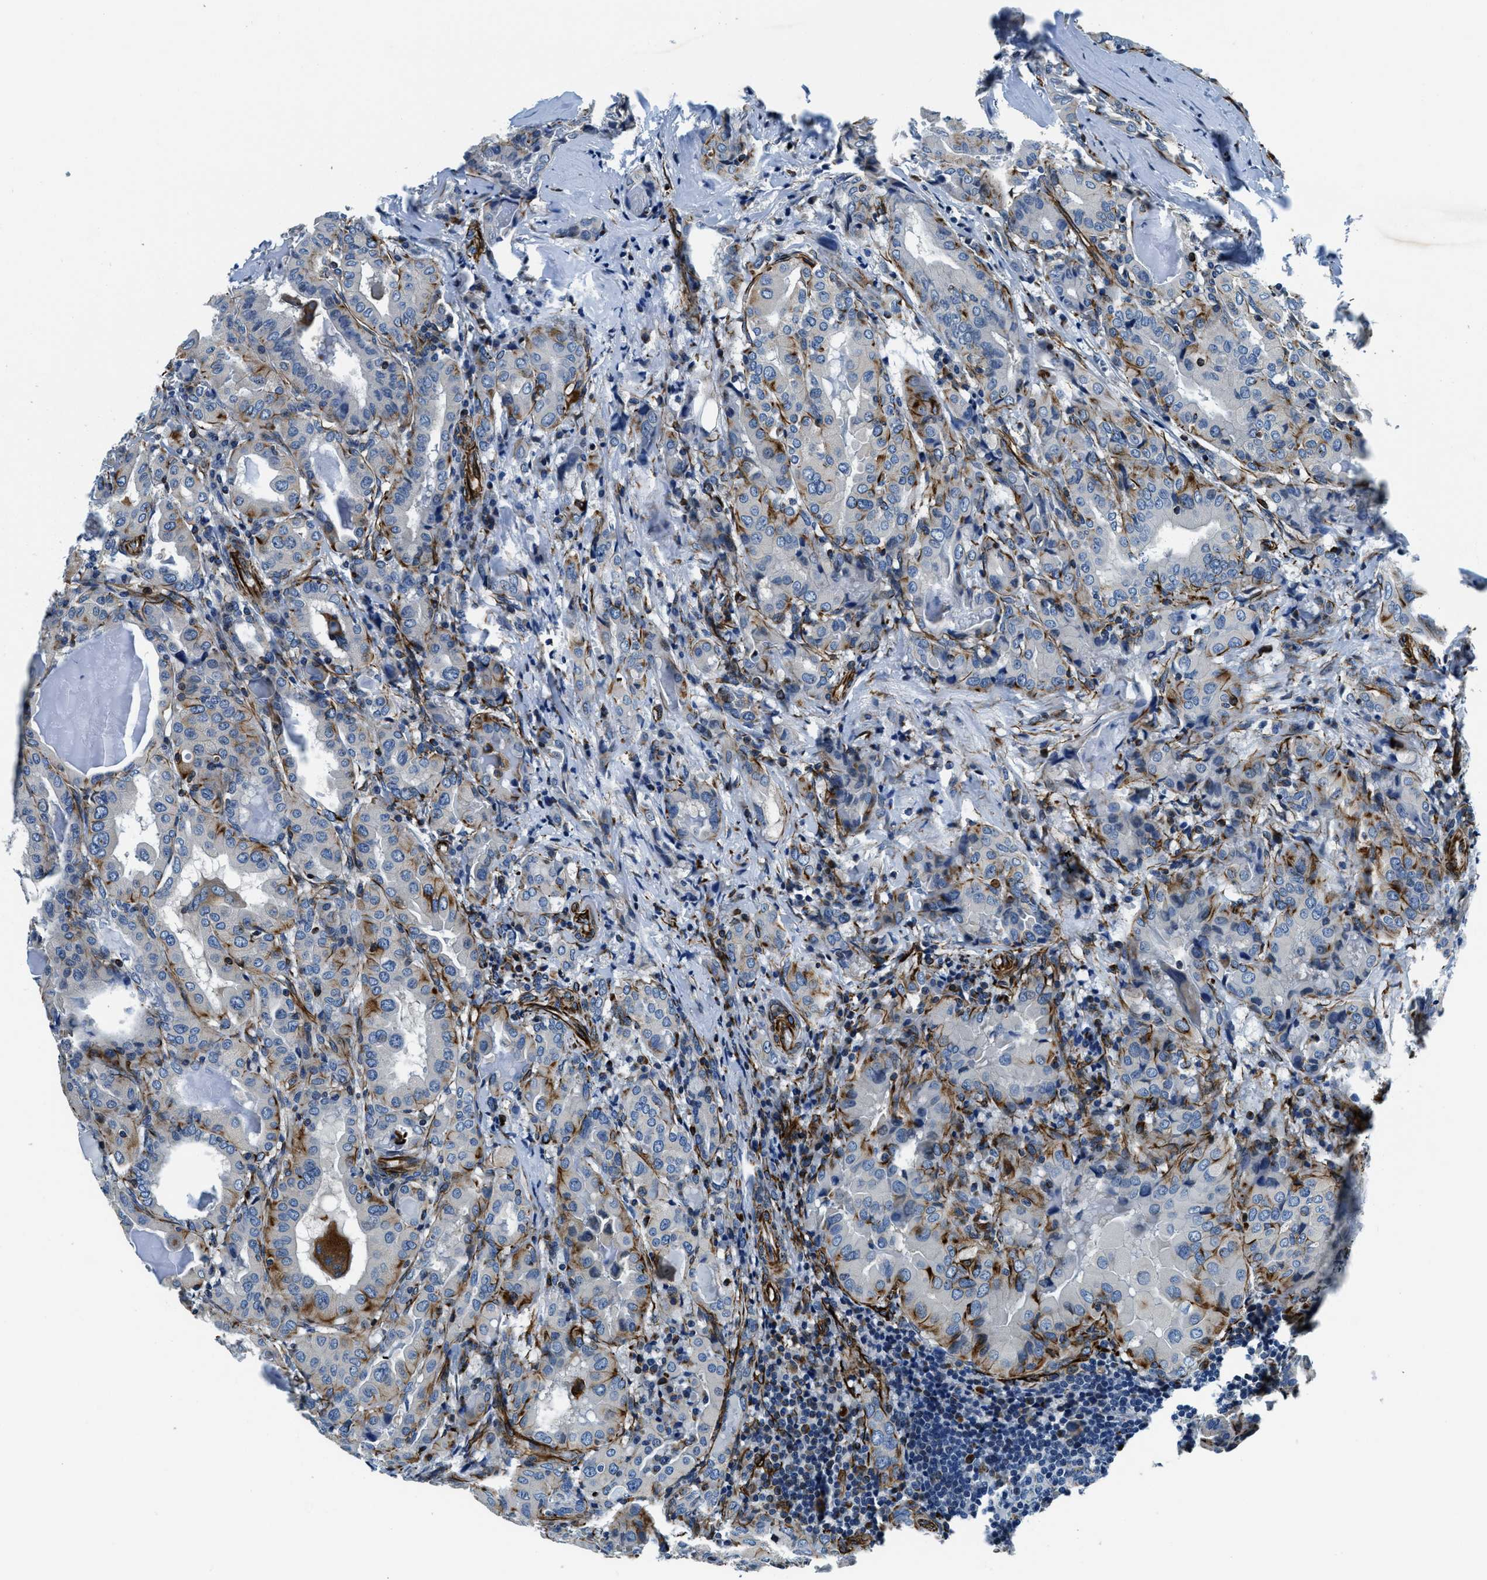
{"staining": {"intensity": "moderate", "quantity": "<25%", "location": "cytoplasmic/membranous"}, "tissue": "thyroid cancer", "cell_type": "Tumor cells", "image_type": "cancer", "snomed": [{"axis": "morphology", "description": "Papillary adenocarcinoma, NOS"}, {"axis": "topography", "description": "Thyroid gland"}], "caption": "The micrograph shows immunohistochemical staining of thyroid cancer. There is moderate cytoplasmic/membranous positivity is identified in about <25% of tumor cells.", "gene": "GNS", "patient": {"sex": "female", "age": 42}}